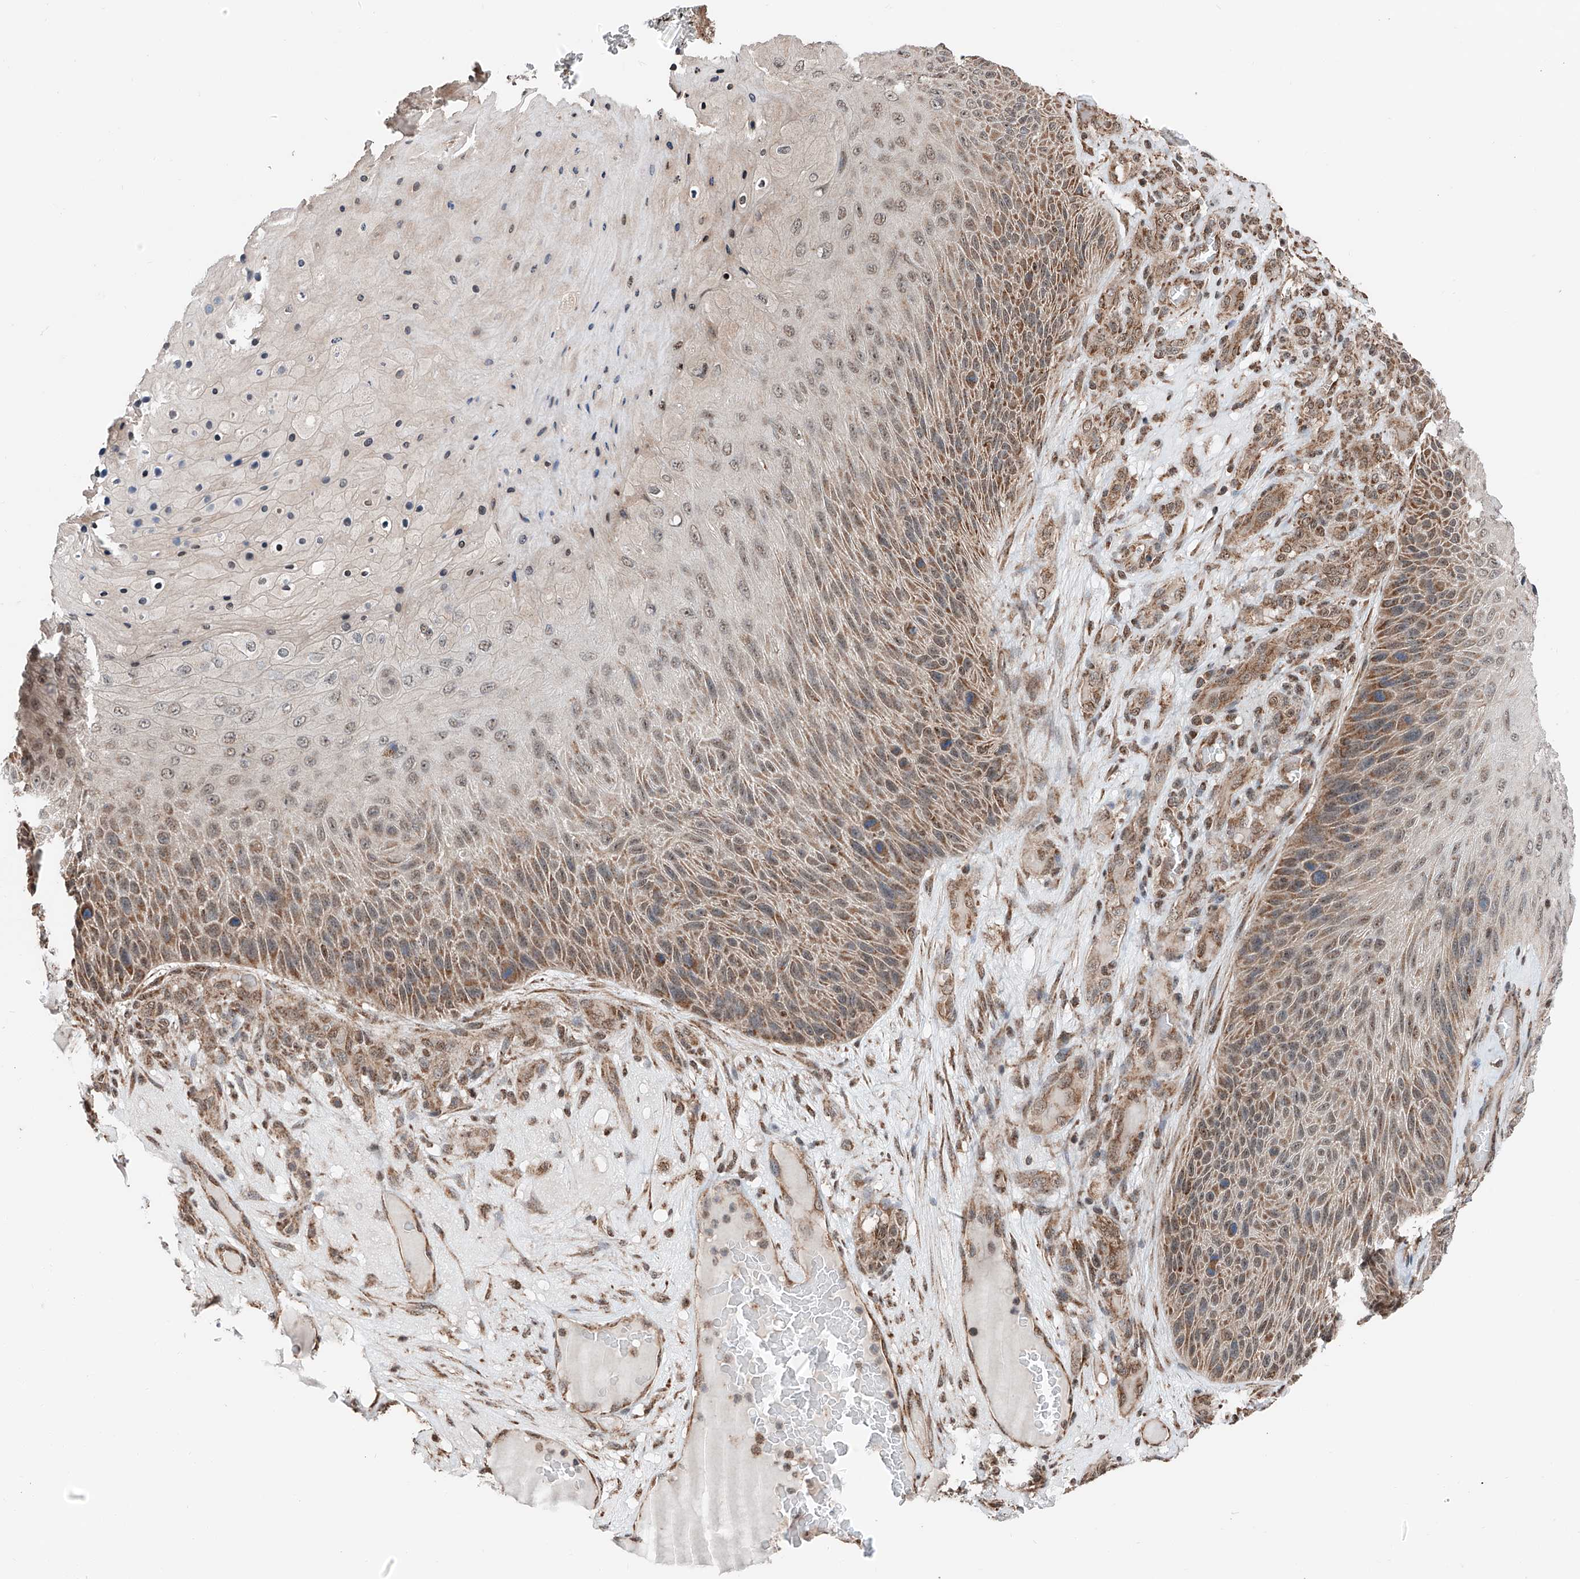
{"staining": {"intensity": "moderate", "quantity": ">75%", "location": "cytoplasmic/membranous"}, "tissue": "skin cancer", "cell_type": "Tumor cells", "image_type": "cancer", "snomed": [{"axis": "morphology", "description": "Squamous cell carcinoma, NOS"}, {"axis": "topography", "description": "Skin"}], "caption": "A high-resolution image shows immunohistochemistry (IHC) staining of squamous cell carcinoma (skin), which shows moderate cytoplasmic/membranous expression in about >75% of tumor cells. The protein of interest is shown in brown color, while the nuclei are stained blue.", "gene": "ZNF445", "patient": {"sex": "female", "age": 88}}